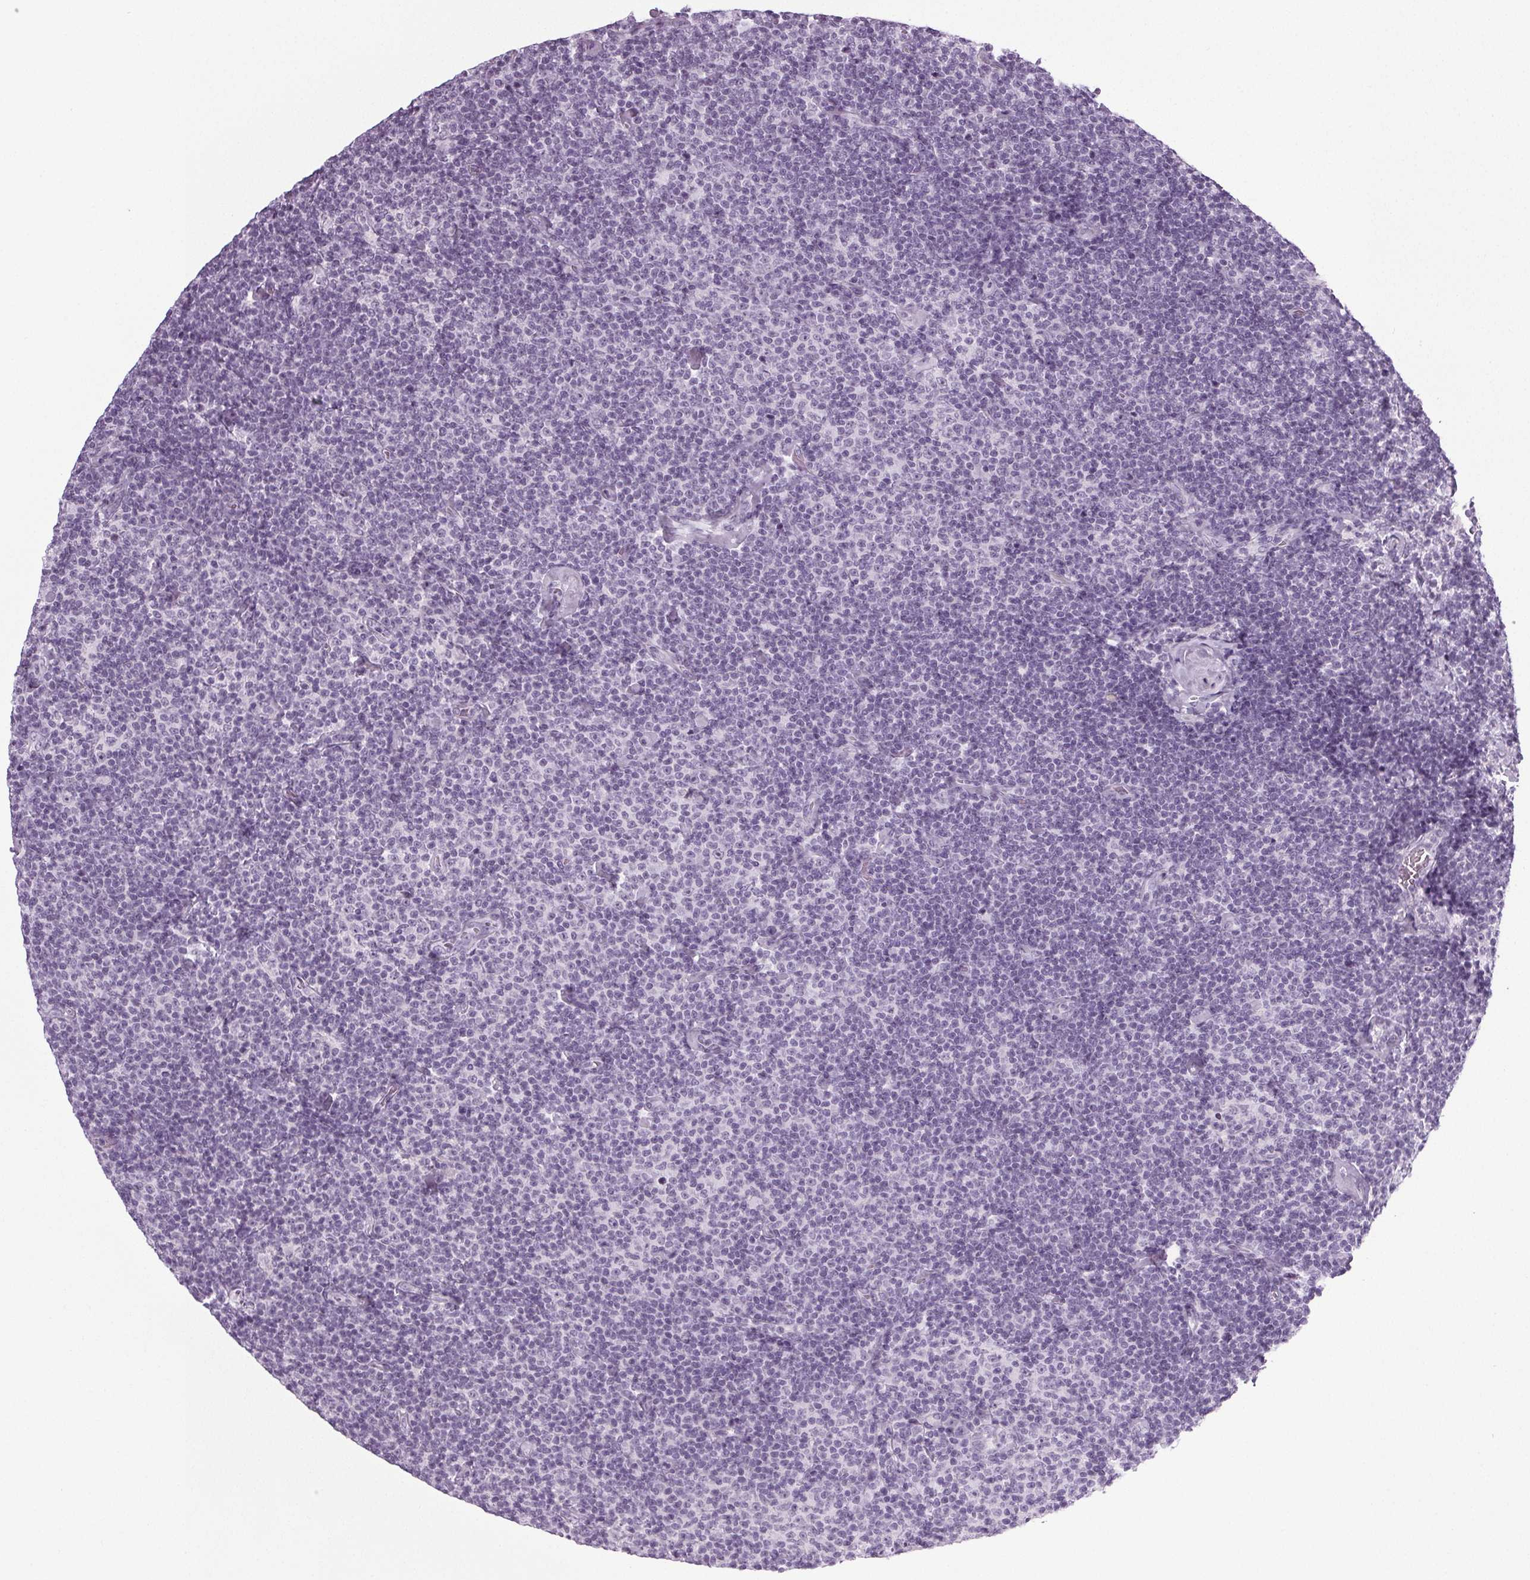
{"staining": {"intensity": "negative", "quantity": "none", "location": "none"}, "tissue": "lymphoma", "cell_type": "Tumor cells", "image_type": "cancer", "snomed": [{"axis": "morphology", "description": "Malignant lymphoma, non-Hodgkin's type, Low grade"}, {"axis": "topography", "description": "Lymph node"}], "caption": "Protein analysis of malignant lymphoma, non-Hodgkin's type (low-grade) demonstrates no significant positivity in tumor cells.", "gene": "IGF2BP1", "patient": {"sex": "male", "age": 81}}